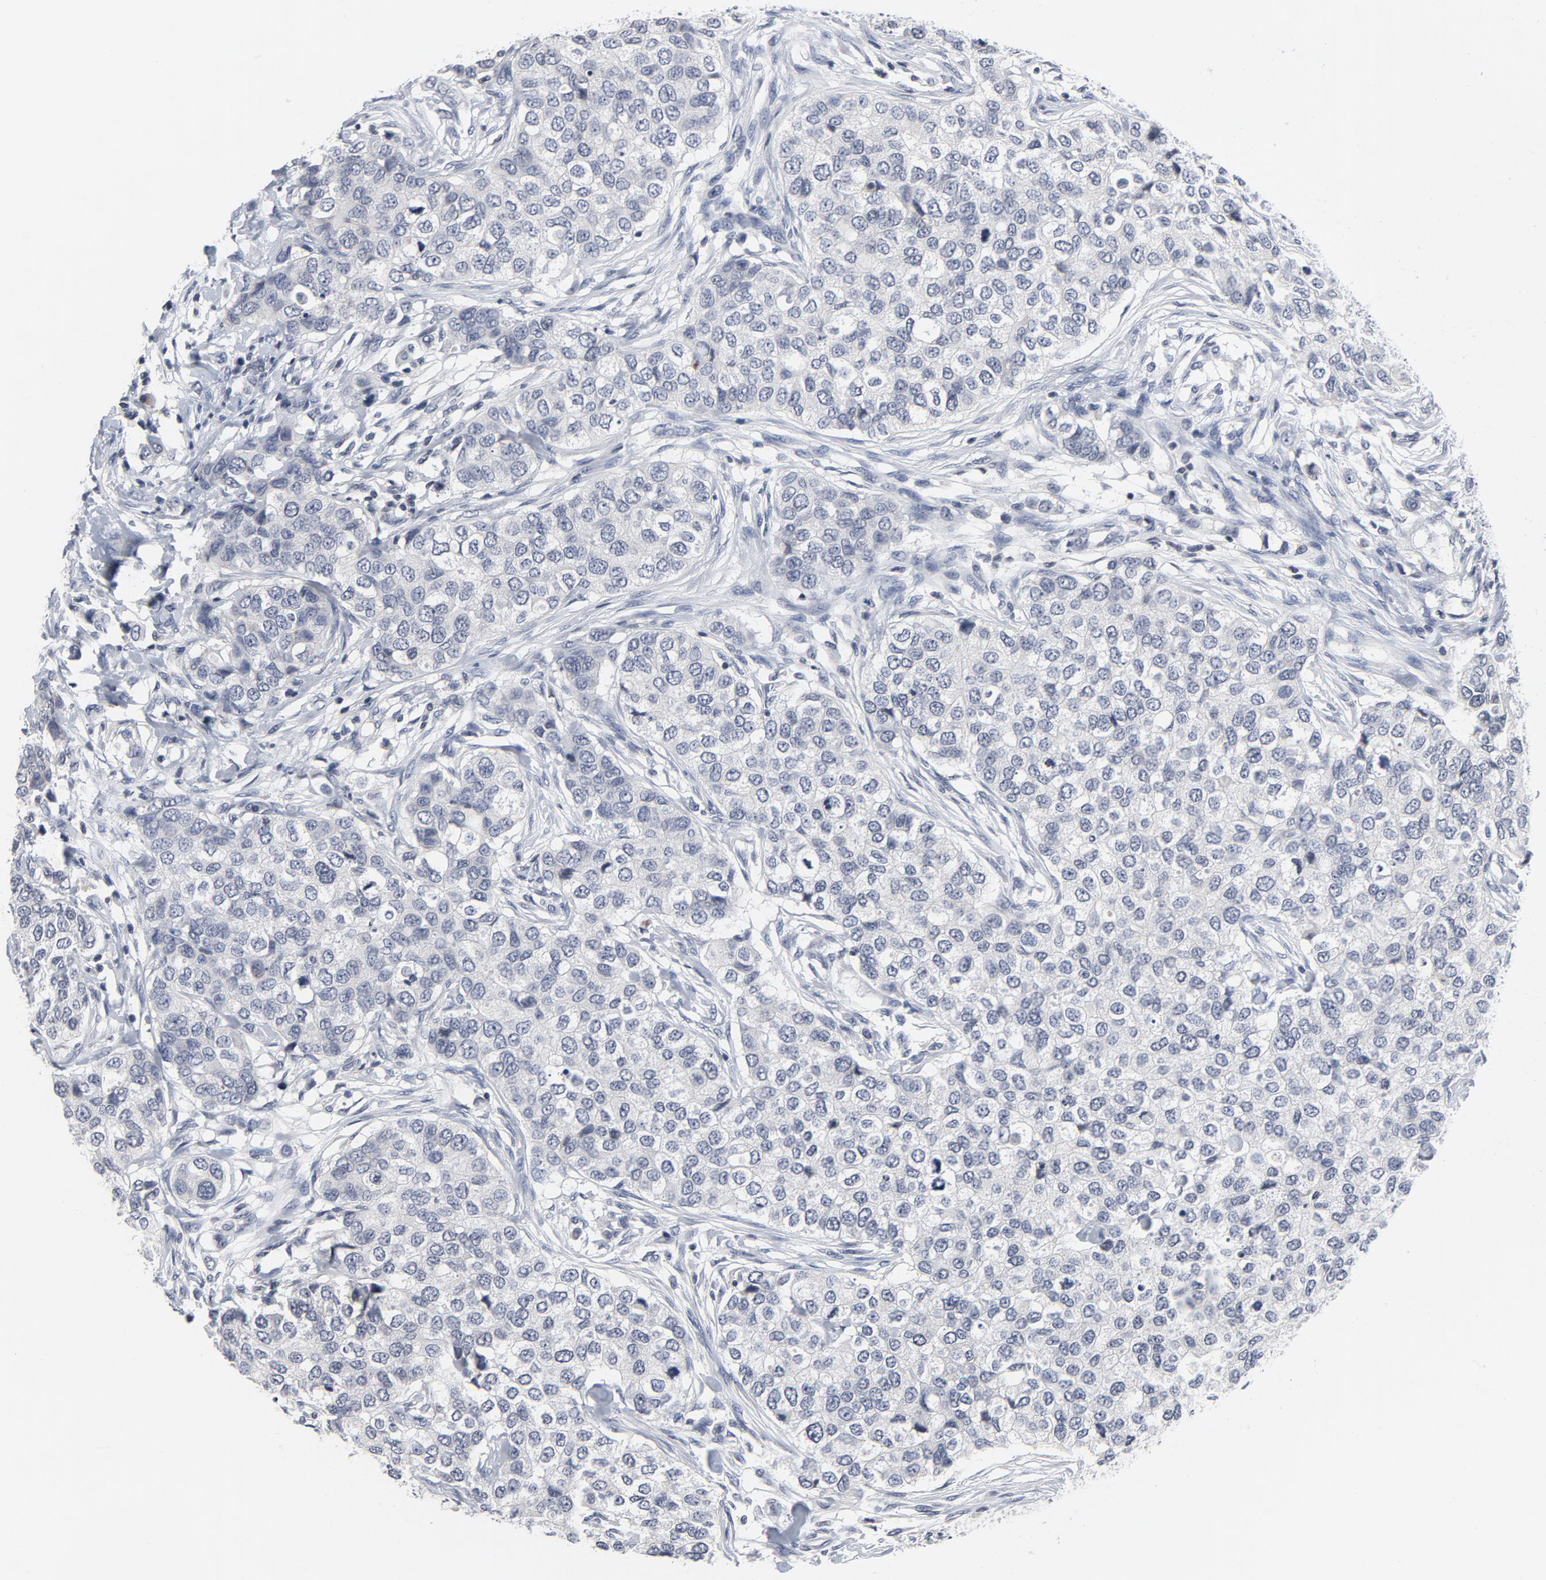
{"staining": {"intensity": "negative", "quantity": "none", "location": "none"}, "tissue": "breast cancer", "cell_type": "Tumor cells", "image_type": "cancer", "snomed": [{"axis": "morphology", "description": "Normal tissue, NOS"}, {"axis": "morphology", "description": "Duct carcinoma"}, {"axis": "topography", "description": "Breast"}], "caption": "An immunohistochemistry (IHC) photomicrograph of breast cancer is shown. There is no staining in tumor cells of breast cancer.", "gene": "TCL1A", "patient": {"sex": "female", "age": 49}}